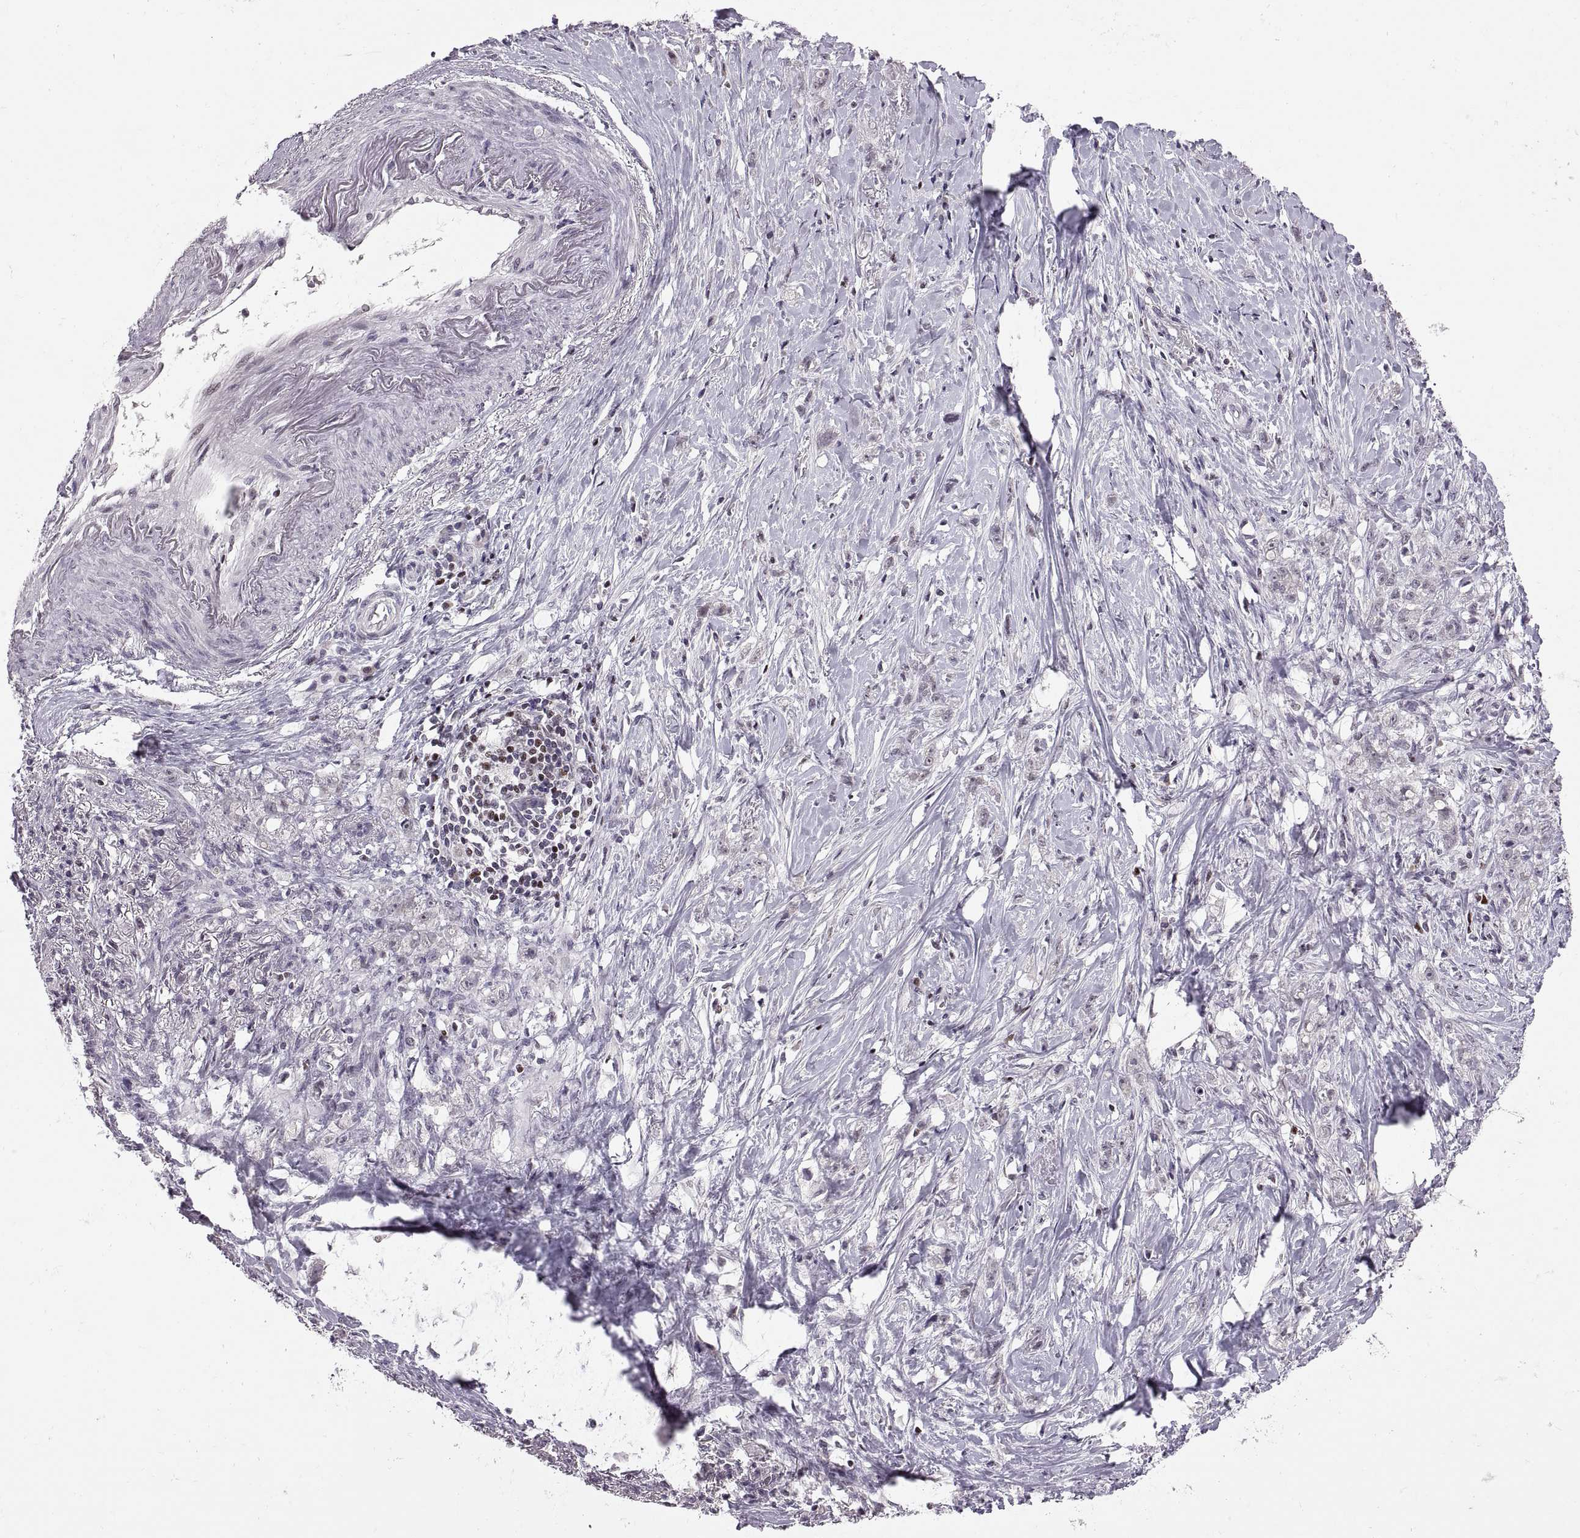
{"staining": {"intensity": "negative", "quantity": "none", "location": "none"}, "tissue": "stomach cancer", "cell_type": "Tumor cells", "image_type": "cancer", "snomed": [{"axis": "morphology", "description": "Adenocarcinoma, NOS"}, {"axis": "topography", "description": "Stomach, lower"}], "caption": "This is an IHC histopathology image of stomach cancer. There is no staining in tumor cells.", "gene": "NEK2", "patient": {"sex": "male", "age": 88}}